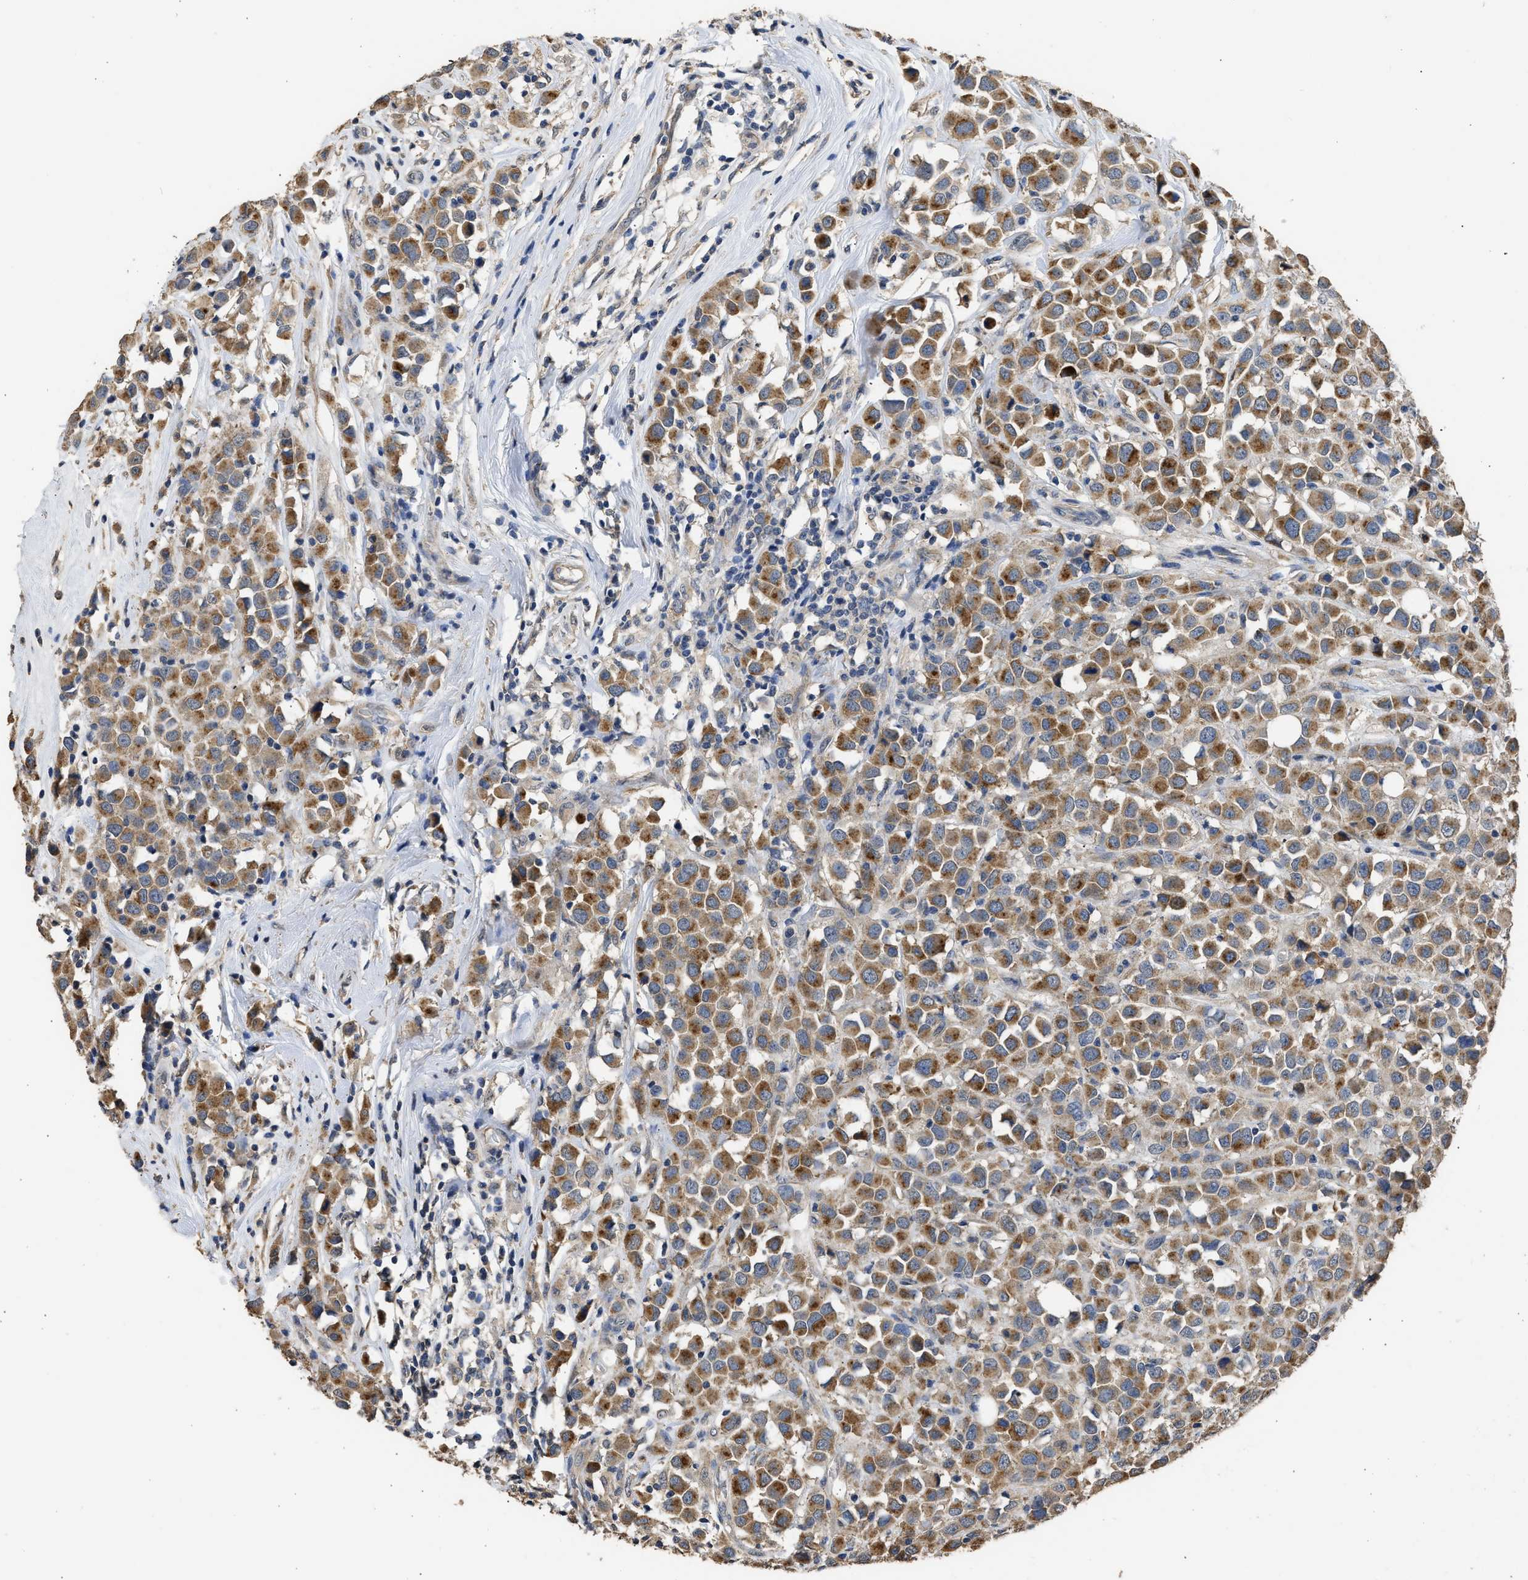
{"staining": {"intensity": "moderate", "quantity": ">75%", "location": "cytoplasmic/membranous"}, "tissue": "breast cancer", "cell_type": "Tumor cells", "image_type": "cancer", "snomed": [{"axis": "morphology", "description": "Duct carcinoma"}, {"axis": "topography", "description": "Breast"}], "caption": "IHC micrograph of neoplastic tissue: human breast cancer stained using immunohistochemistry (IHC) reveals medium levels of moderate protein expression localized specifically in the cytoplasmic/membranous of tumor cells, appearing as a cytoplasmic/membranous brown color.", "gene": "SPINT2", "patient": {"sex": "female", "age": 61}}